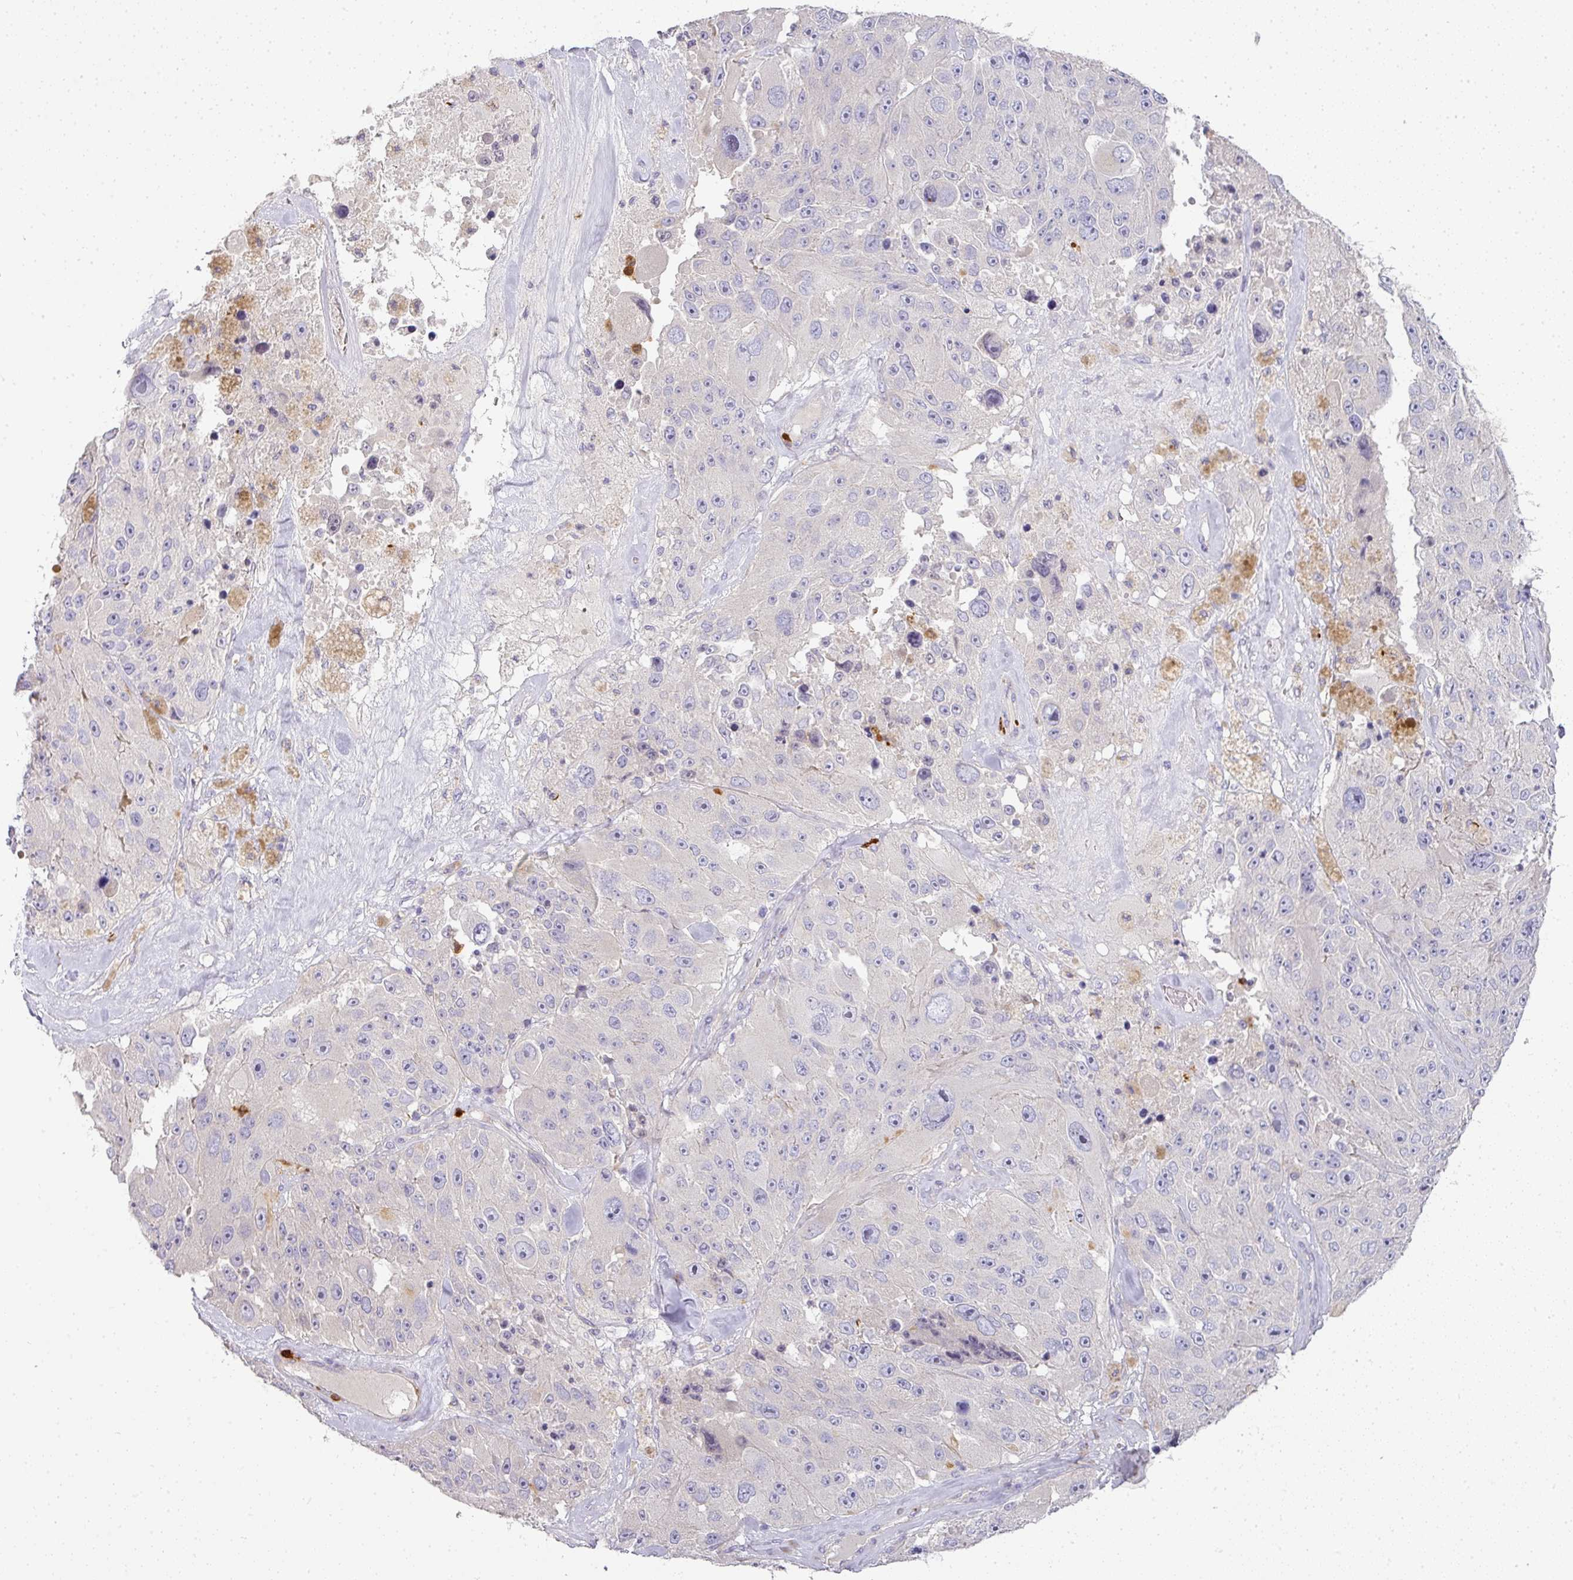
{"staining": {"intensity": "negative", "quantity": "none", "location": "none"}, "tissue": "melanoma", "cell_type": "Tumor cells", "image_type": "cancer", "snomed": [{"axis": "morphology", "description": "Malignant melanoma, Metastatic site"}, {"axis": "topography", "description": "Lymph node"}], "caption": "A high-resolution image shows immunohistochemistry (IHC) staining of malignant melanoma (metastatic site), which exhibits no significant expression in tumor cells.", "gene": "HHEX", "patient": {"sex": "male", "age": 62}}